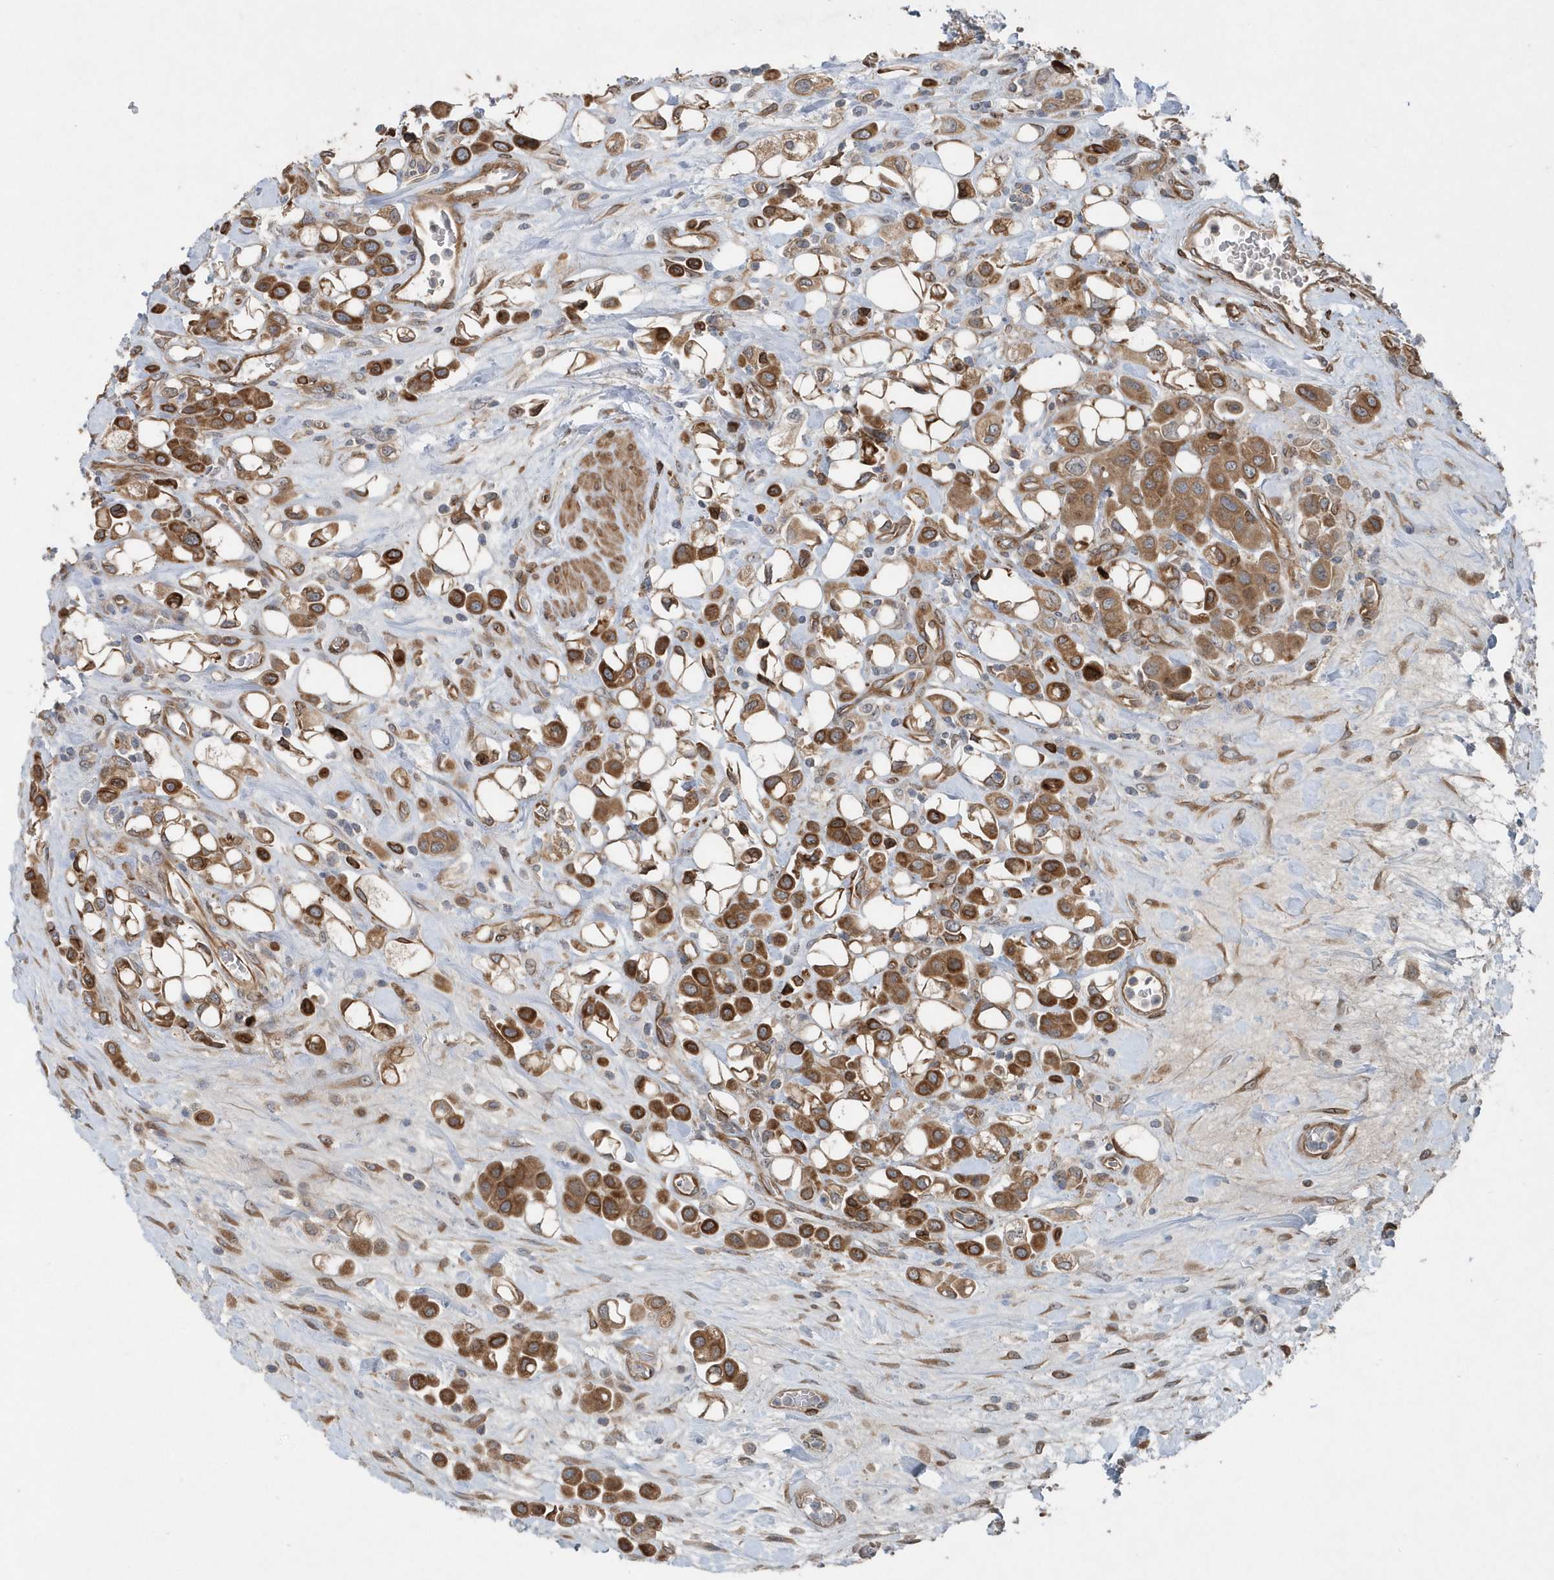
{"staining": {"intensity": "moderate", "quantity": ">75%", "location": "cytoplasmic/membranous"}, "tissue": "urothelial cancer", "cell_type": "Tumor cells", "image_type": "cancer", "snomed": [{"axis": "morphology", "description": "Urothelial carcinoma, High grade"}, {"axis": "topography", "description": "Urinary bladder"}], "caption": "An immunohistochemistry photomicrograph of tumor tissue is shown. Protein staining in brown shows moderate cytoplasmic/membranous positivity in high-grade urothelial carcinoma within tumor cells.", "gene": "MCC", "patient": {"sex": "male", "age": 50}}